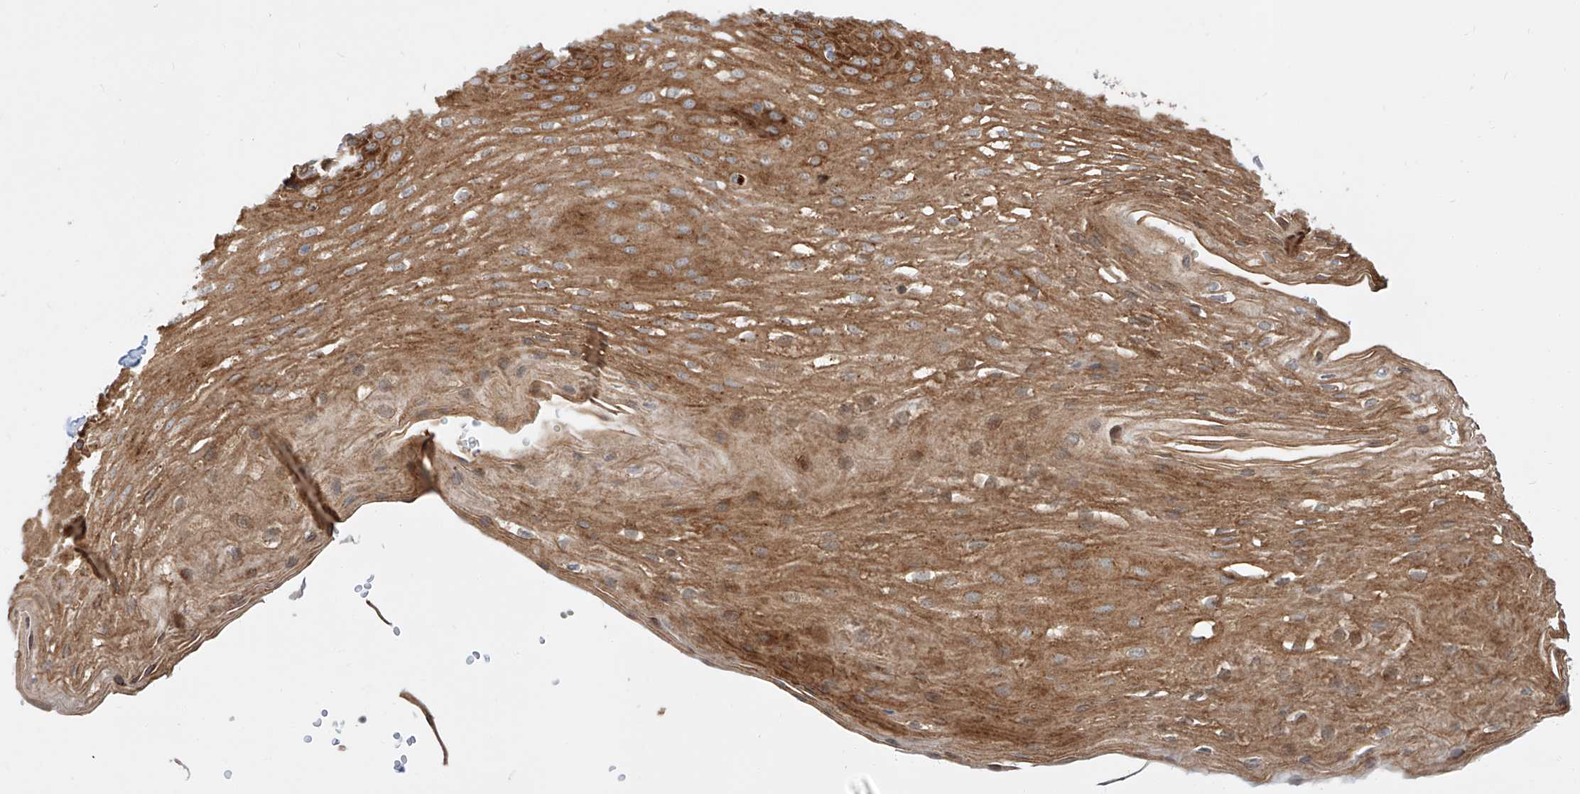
{"staining": {"intensity": "strong", "quantity": "25%-75%", "location": "cytoplasmic/membranous"}, "tissue": "esophagus", "cell_type": "Squamous epithelial cells", "image_type": "normal", "snomed": [{"axis": "morphology", "description": "Normal tissue, NOS"}, {"axis": "topography", "description": "Esophagus"}], "caption": "IHC of unremarkable human esophagus displays high levels of strong cytoplasmic/membranous staining in about 25%-75% of squamous epithelial cells.", "gene": "DIRAS3", "patient": {"sex": "female", "age": 66}}